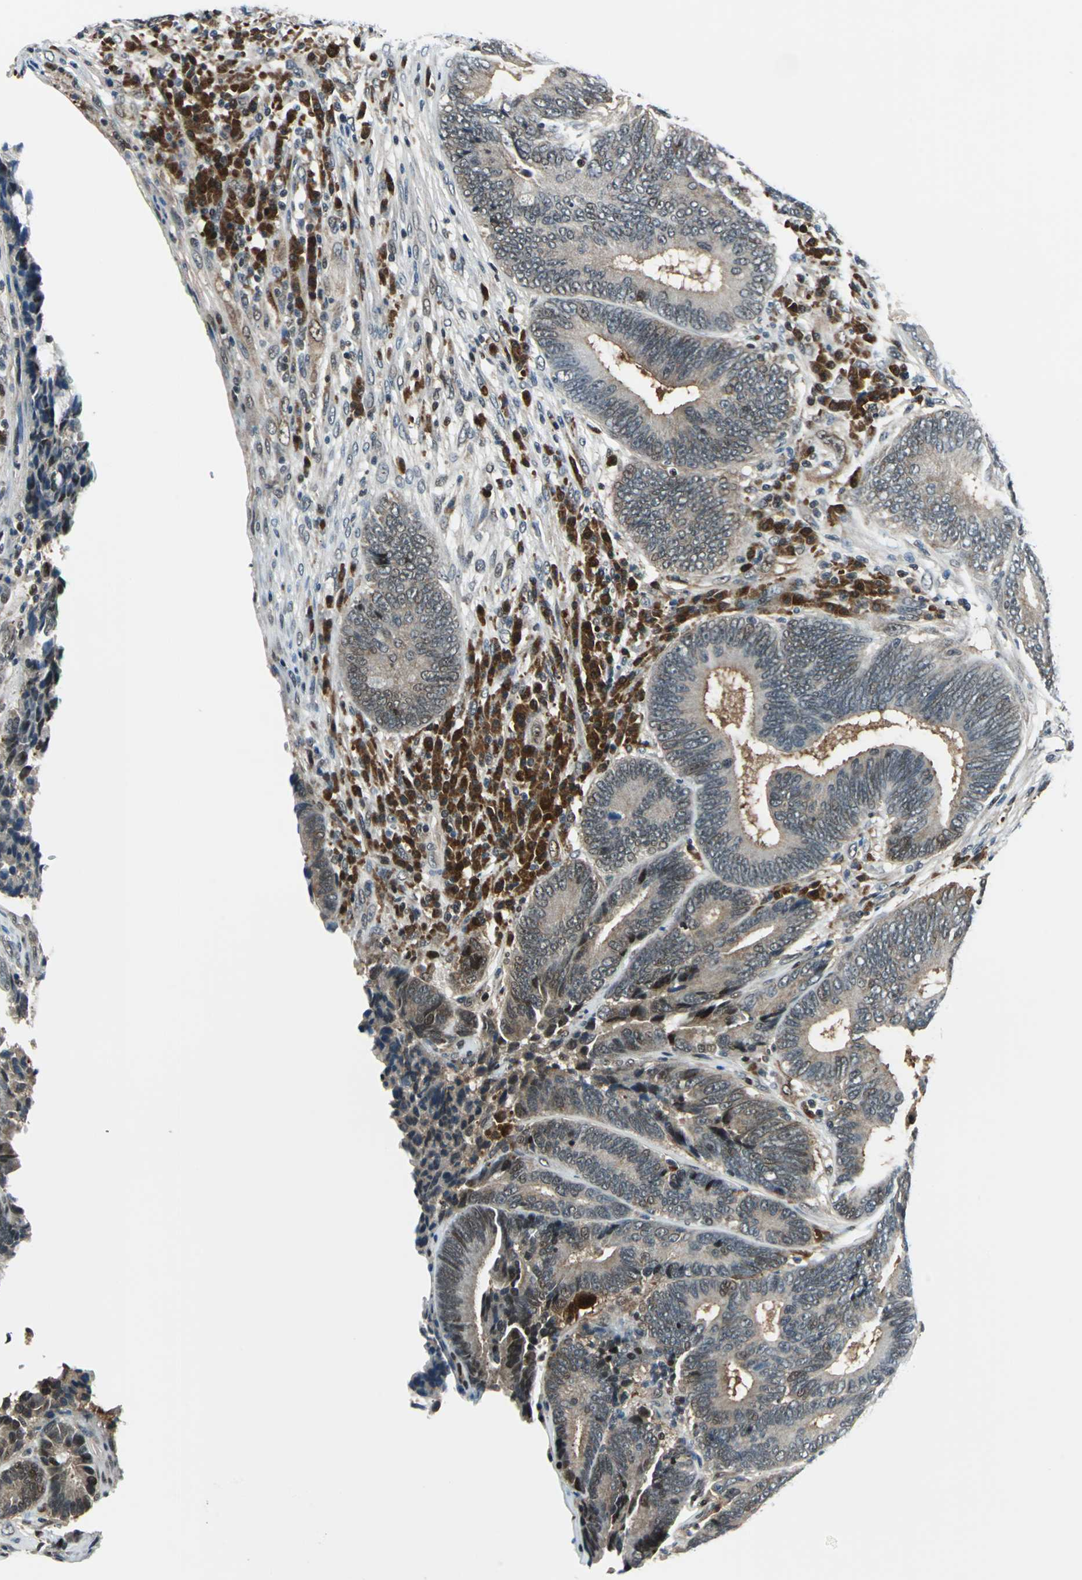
{"staining": {"intensity": "weak", "quantity": "25%-75%", "location": "cytoplasmic/membranous"}, "tissue": "colorectal cancer", "cell_type": "Tumor cells", "image_type": "cancer", "snomed": [{"axis": "morphology", "description": "Adenocarcinoma, NOS"}, {"axis": "topography", "description": "Colon"}], "caption": "This is an image of immunohistochemistry (IHC) staining of colorectal adenocarcinoma, which shows weak staining in the cytoplasmic/membranous of tumor cells.", "gene": "POLR3K", "patient": {"sex": "female", "age": 78}}